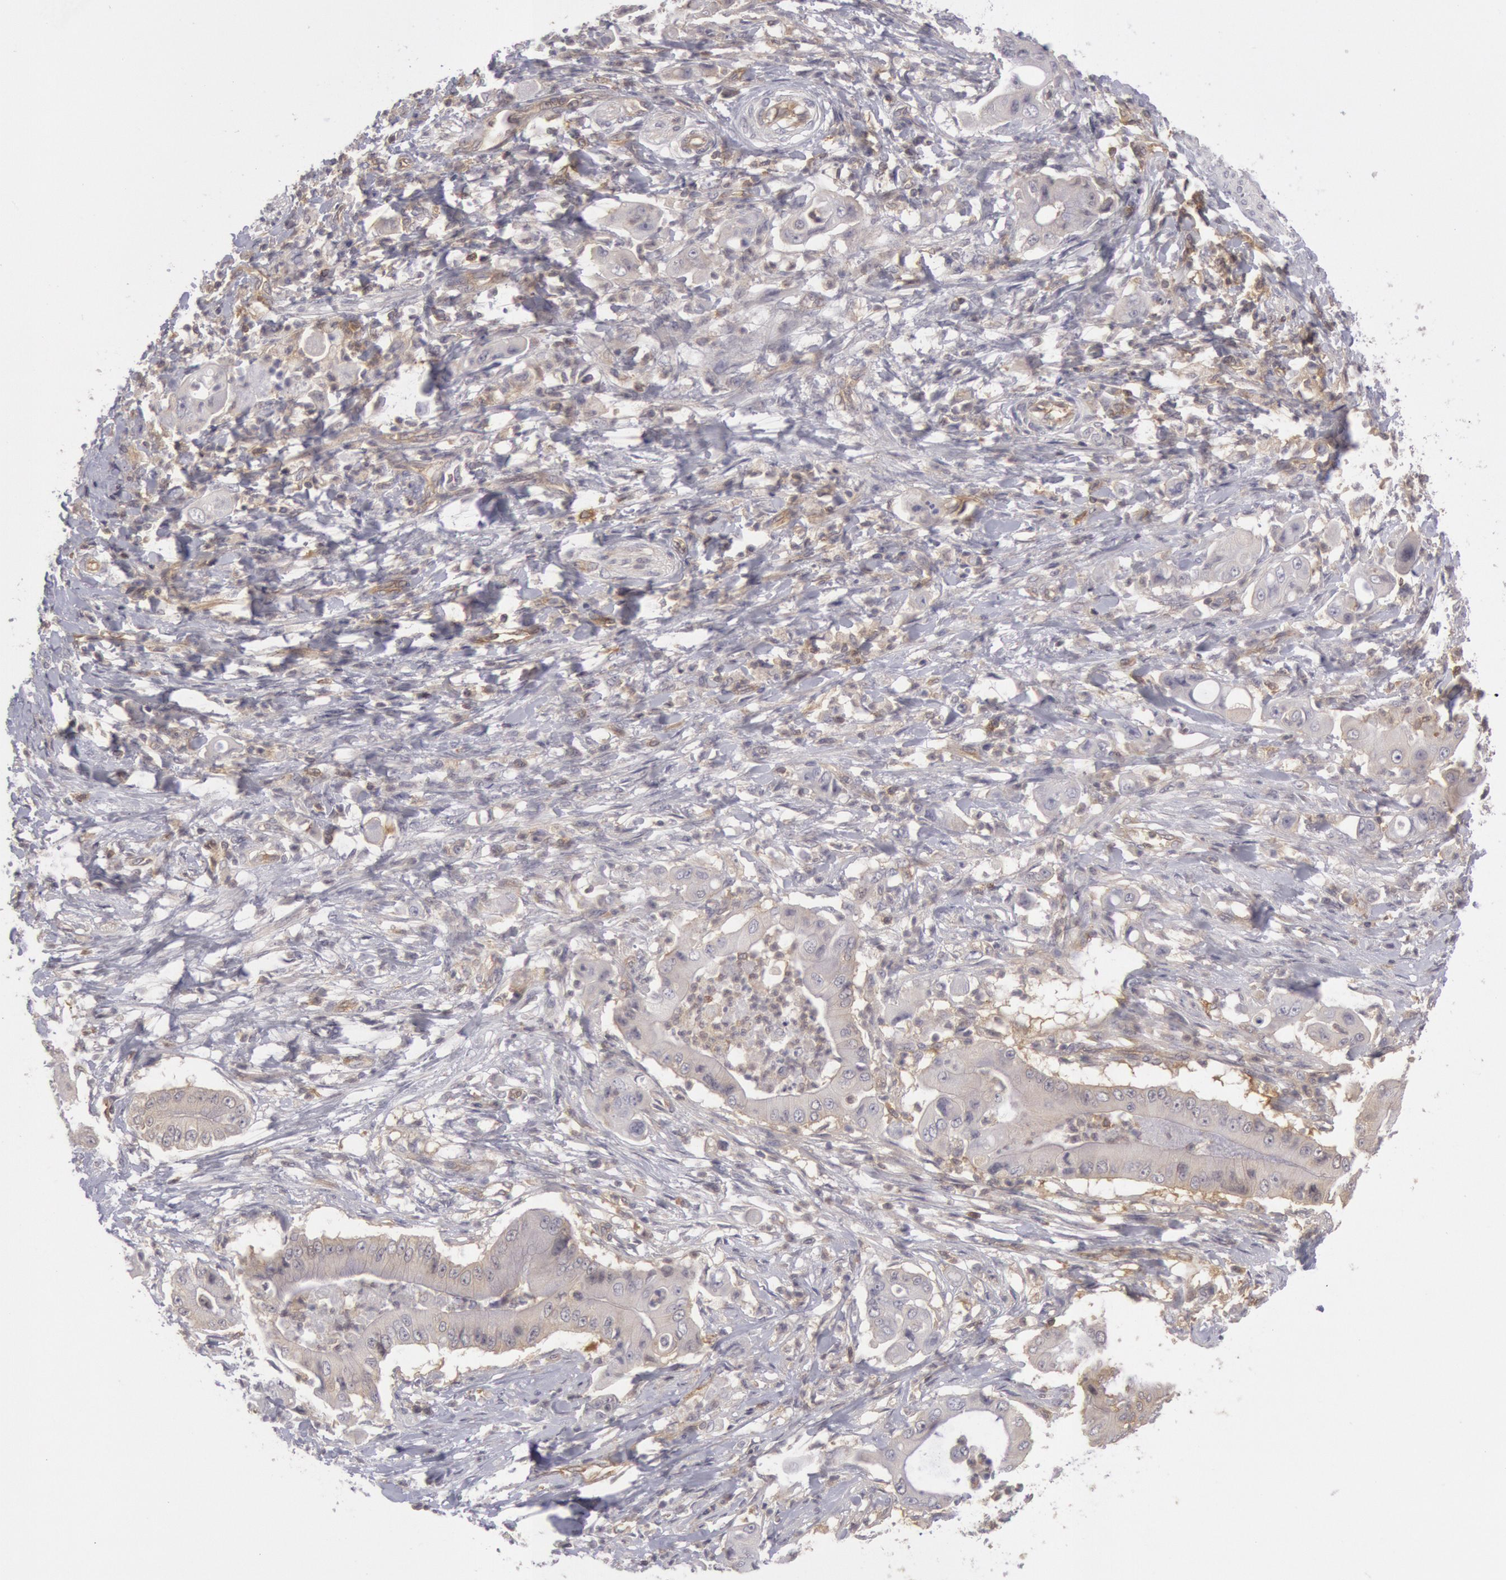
{"staining": {"intensity": "negative", "quantity": "none", "location": "none"}, "tissue": "pancreatic cancer", "cell_type": "Tumor cells", "image_type": "cancer", "snomed": [{"axis": "morphology", "description": "Adenocarcinoma, NOS"}, {"axis": "topography", "description": "Pancreas"}], "caption": "Tumor cells are negative for brown protein staining in pancreatic cancer (adenocarcinoma).", "gene": "IKBKB", "patient": {"sex": "male", "age": 62}}